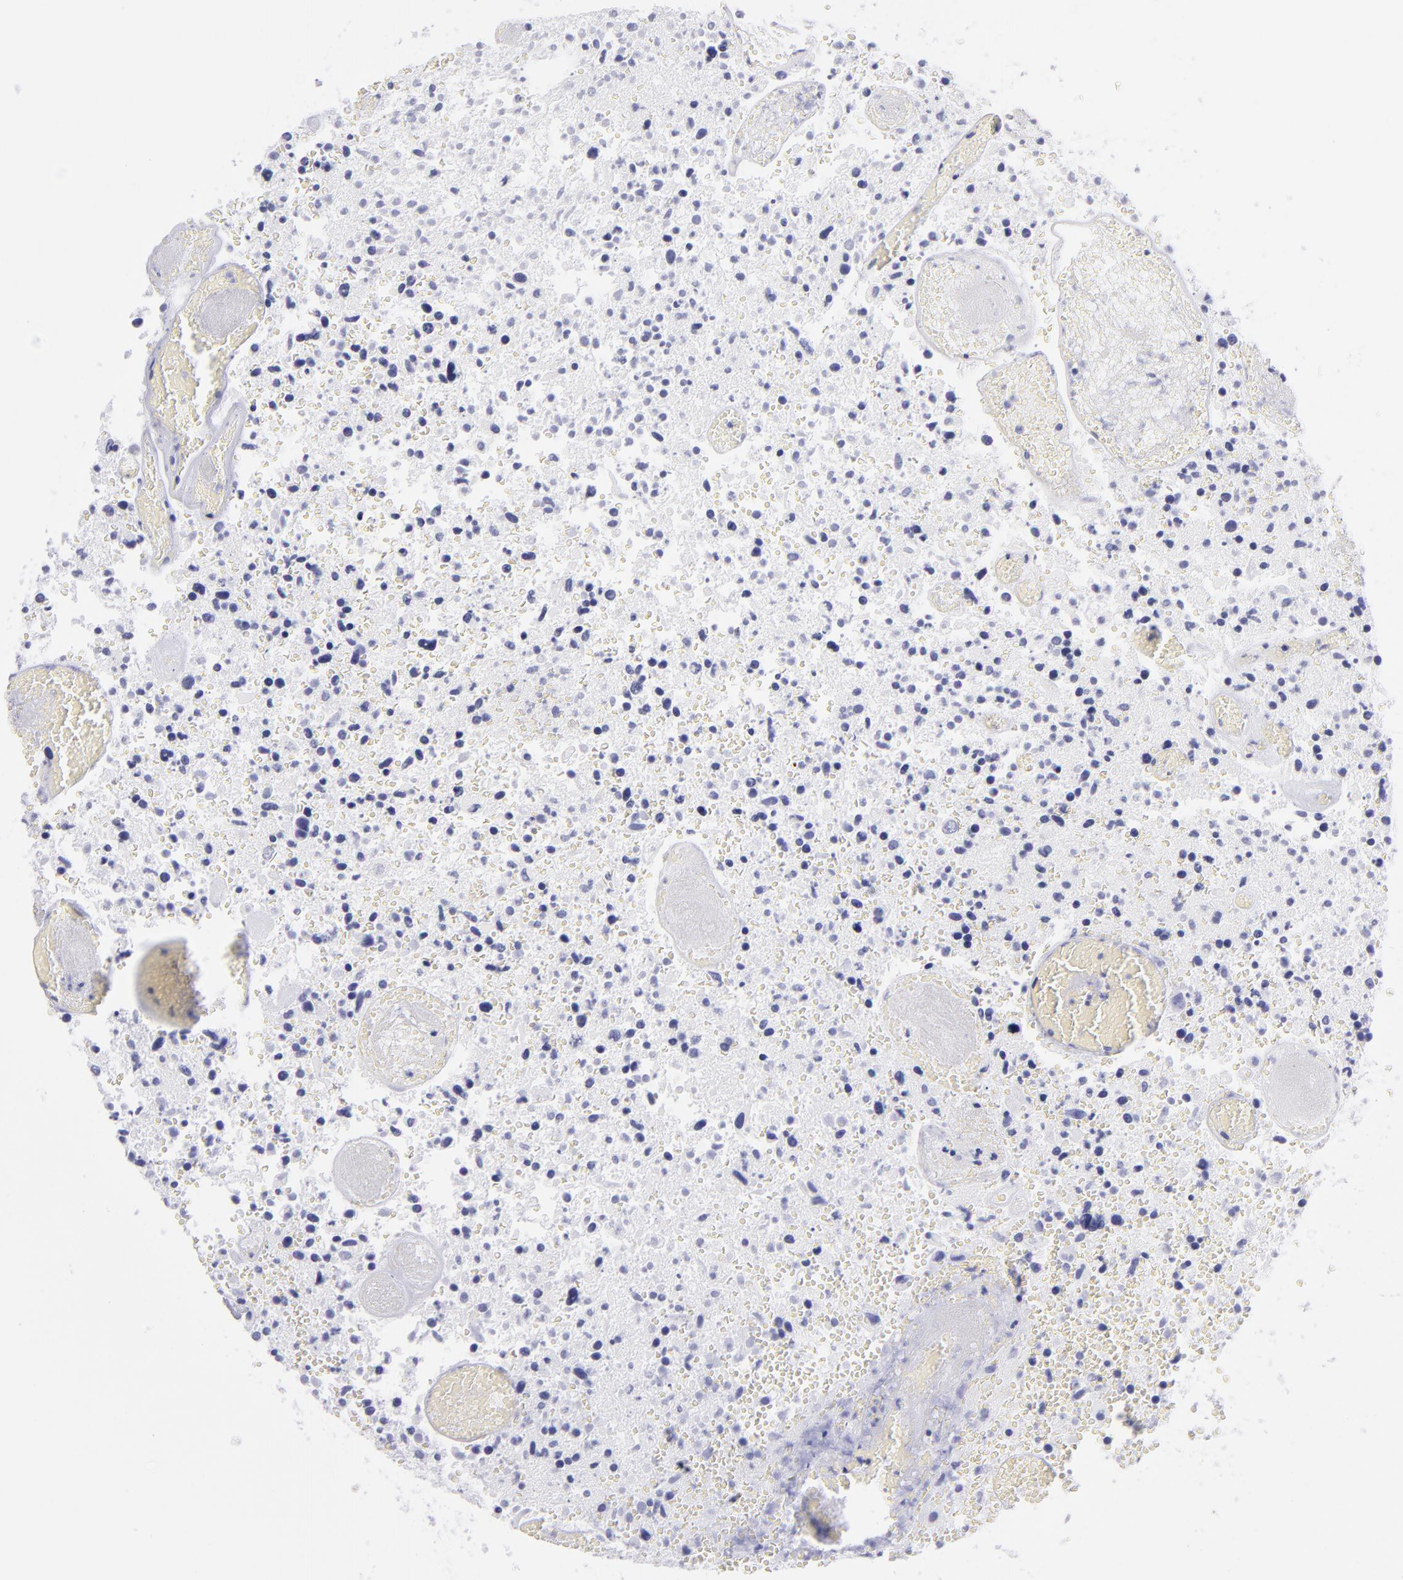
{"staining": {"intensity": "negative", "quantity": "none", "location": "none"}, "tissue": "glioma", "cell_type": "Tumor cells", "image_type": "cancer", "snomed": [{"axis": "morphology", "description": "Glioma, malignant, High grade"}, {"axis": "topography", "description": "Brain"}], "caption": "DAB (3,3'-diaminobenzidine) immunohistochemical staining of human glioma shows no significant staining in tumor cells.", "gene": "PVALB", "patient": {"sex": "male", "age": 72}}